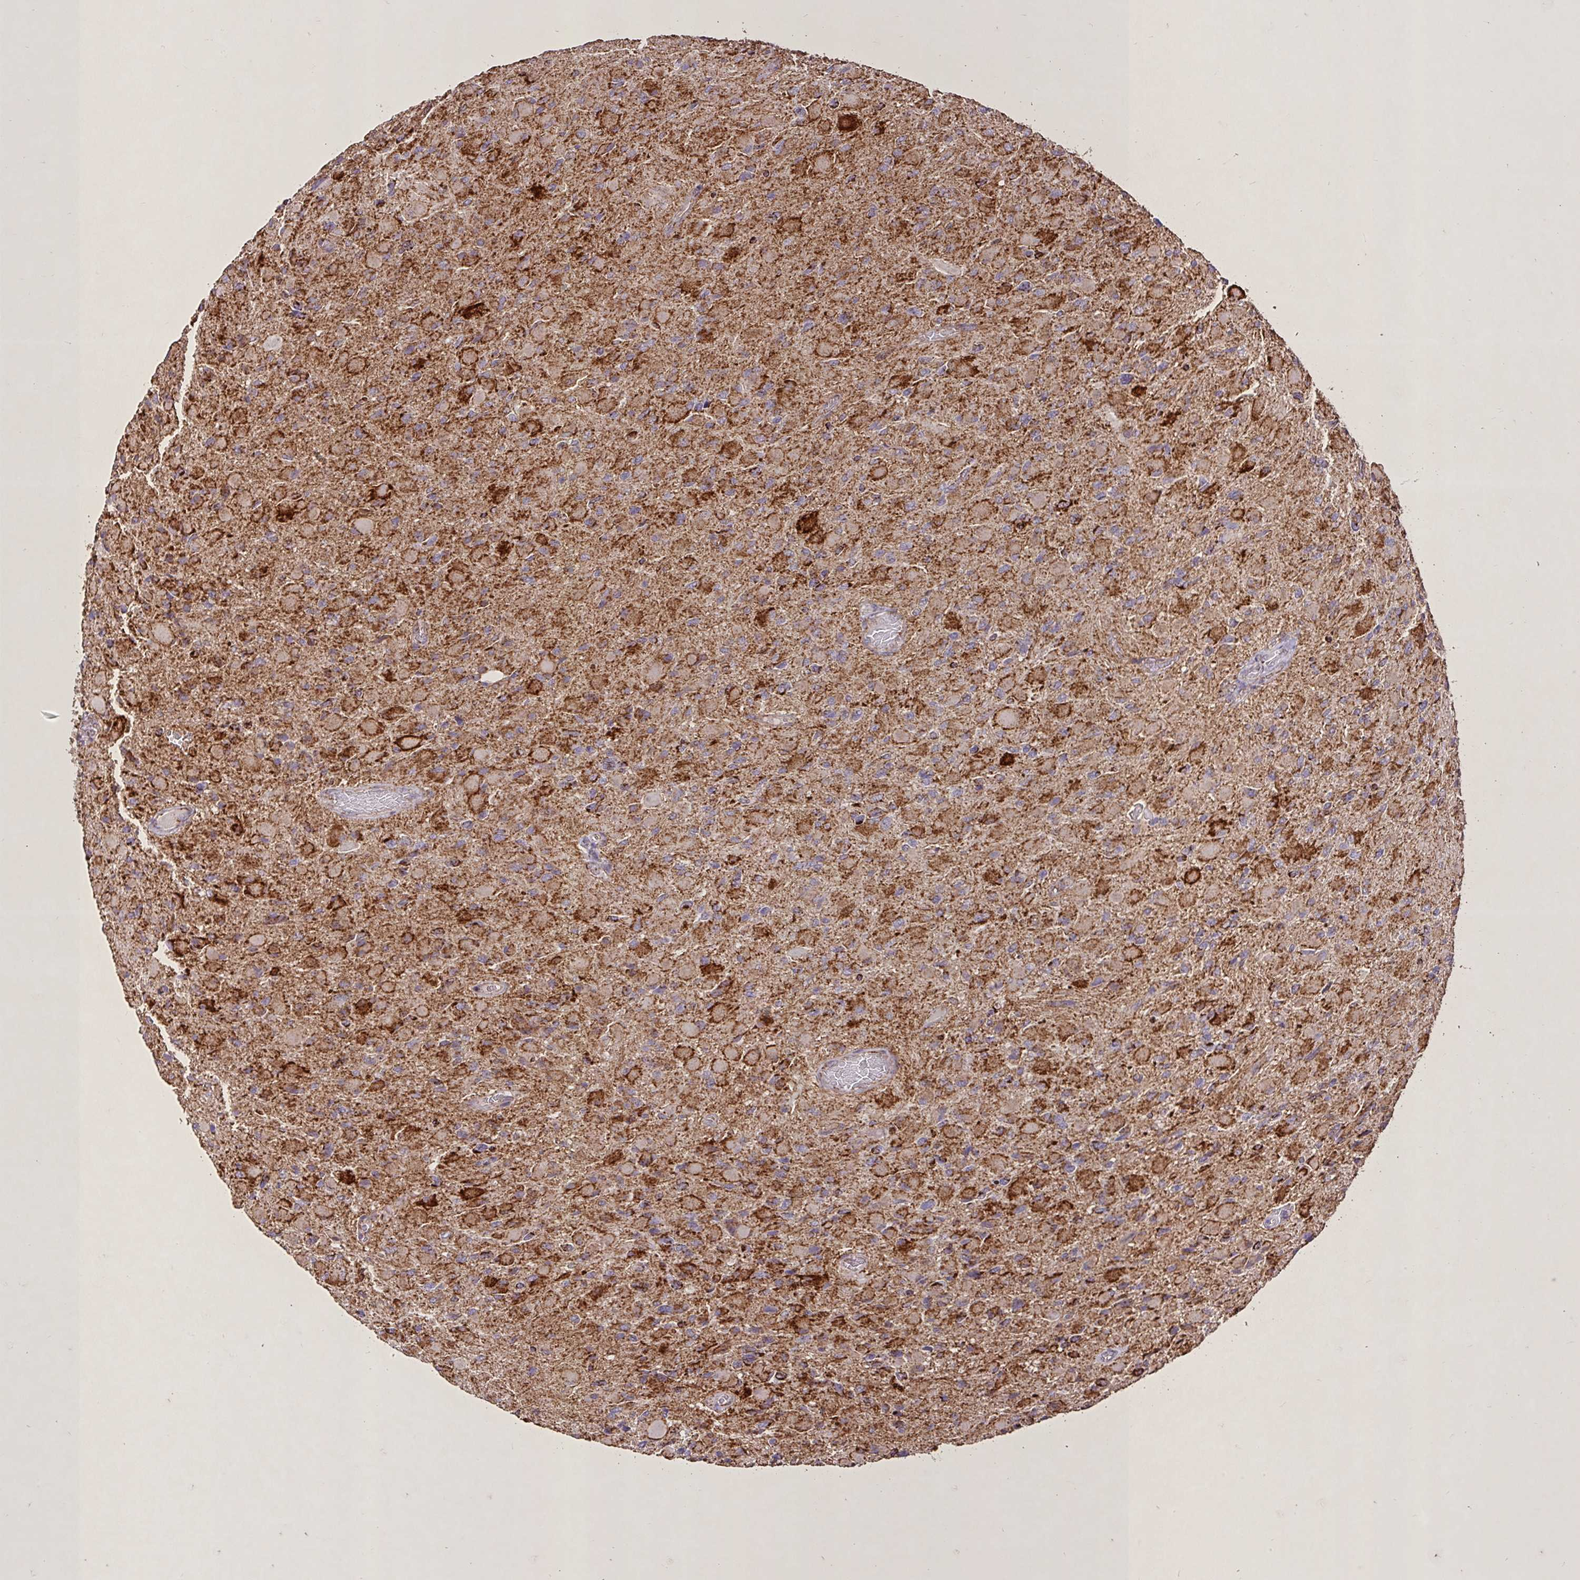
{"staining": {"intensity": "moderate", "quantity": ">75%", "location": "cytoplasmic/membranous"}, "tissue": "glioma", "cell_type": "Tumor cells", "image_type": "cancer", "snomed": [{"axis": "morphology", "description": "Glioma, malignant, High grade"}, {"axis": "topography", "description": "Cerebral cortex"}], "caption": "Immunohistochemistry (IHC) of glioma exhibits medium levels of moderate cytoplasmic/membranous positivity in approximately >75% of tumor cells.", "gene": "AGK", "patient": {"sex": "female", "age": 36}}